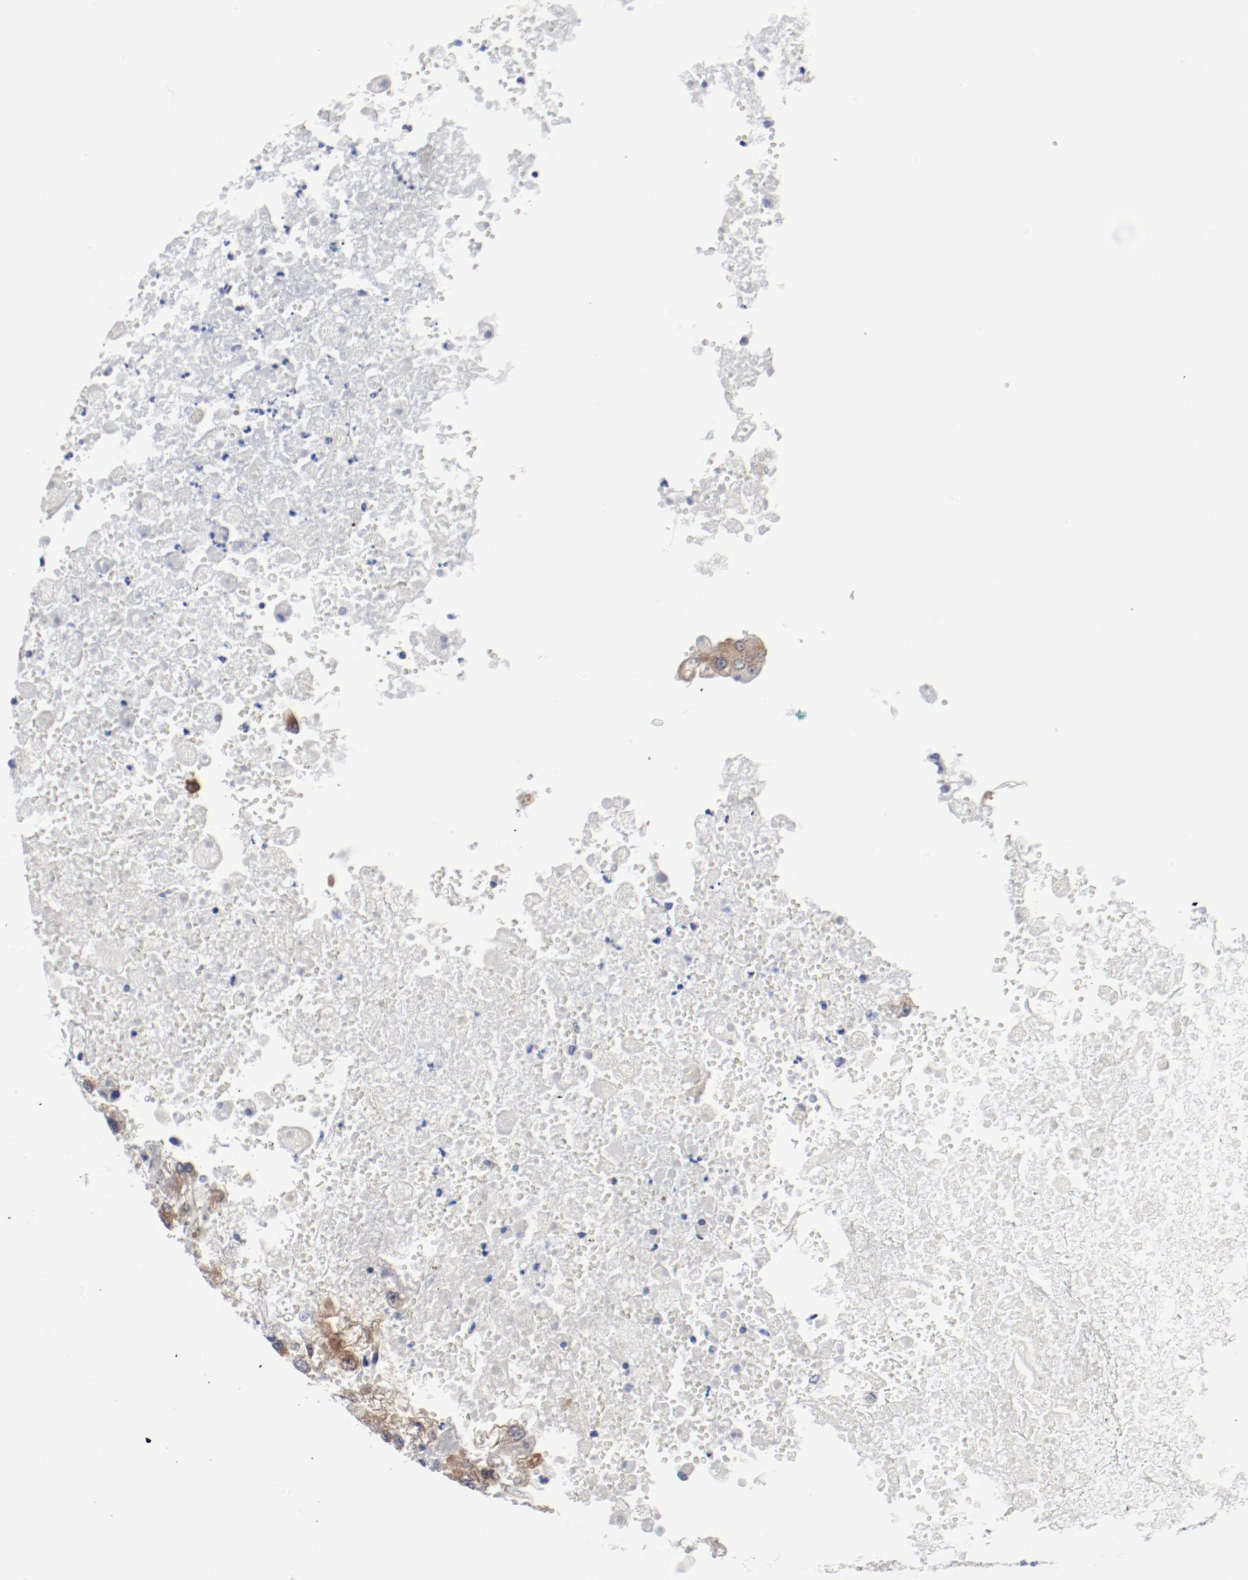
{"staining": {"intensity": "weak", "quantity": ">75%", "location": "cytoplasmic/membranous"}, "tissue": "renal cancer", "cell_type": "Tumor cells", "image_type": "cancer", "snomed": [{"axis": "morphology", "description": "Adenocarcinoma, NOS"}, {"axis": "topography", "description": "Kidney"}], "caption": "This histopathology image shows IHC staining of human renal cancer, with low weak cytoplasmic/membranous expression in about >75% of tumor cells.", "gene": "BAD", "patient": {"sex": "female", "age": 83}}